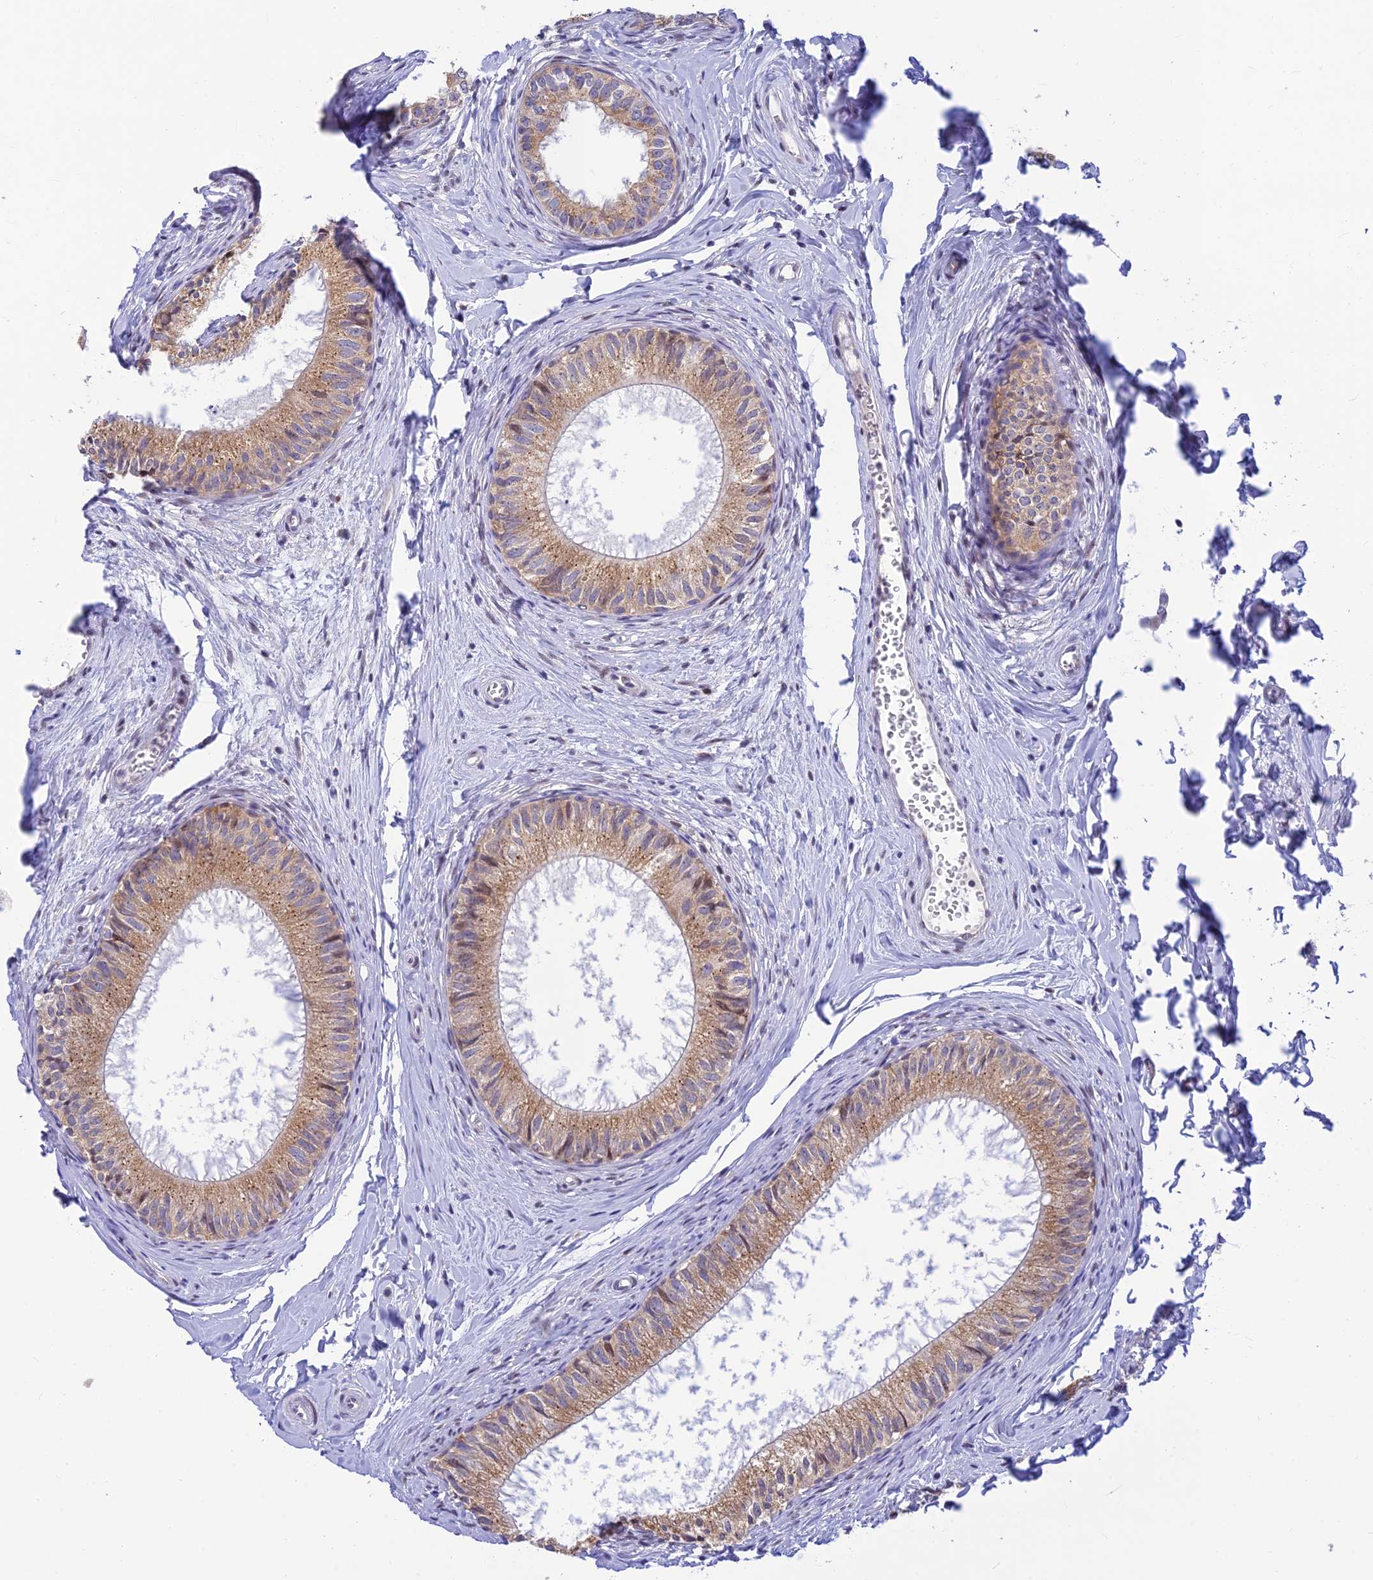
{"staining": {"intensity": "moderate", "quantity": ">75%", "location": "cytoplasmic/membranous"}, "tissue": "epididymis", "cell_type": "Glandular cells", "image_type": "normal", "snomed": [{"axis": "morphology", "description": "Normal tissue, NOS"}, {"axis": "topography", "description": "Epididymis"}], "caption": "A histopathology image showing moderate cytoplasmic/membranous staining in about >75% of glandular cells in normal epididymis, as visualized by brown immunohistochemical staining.", "gene": "INKA1", "patient": {"sex": "male", "age": 34}}